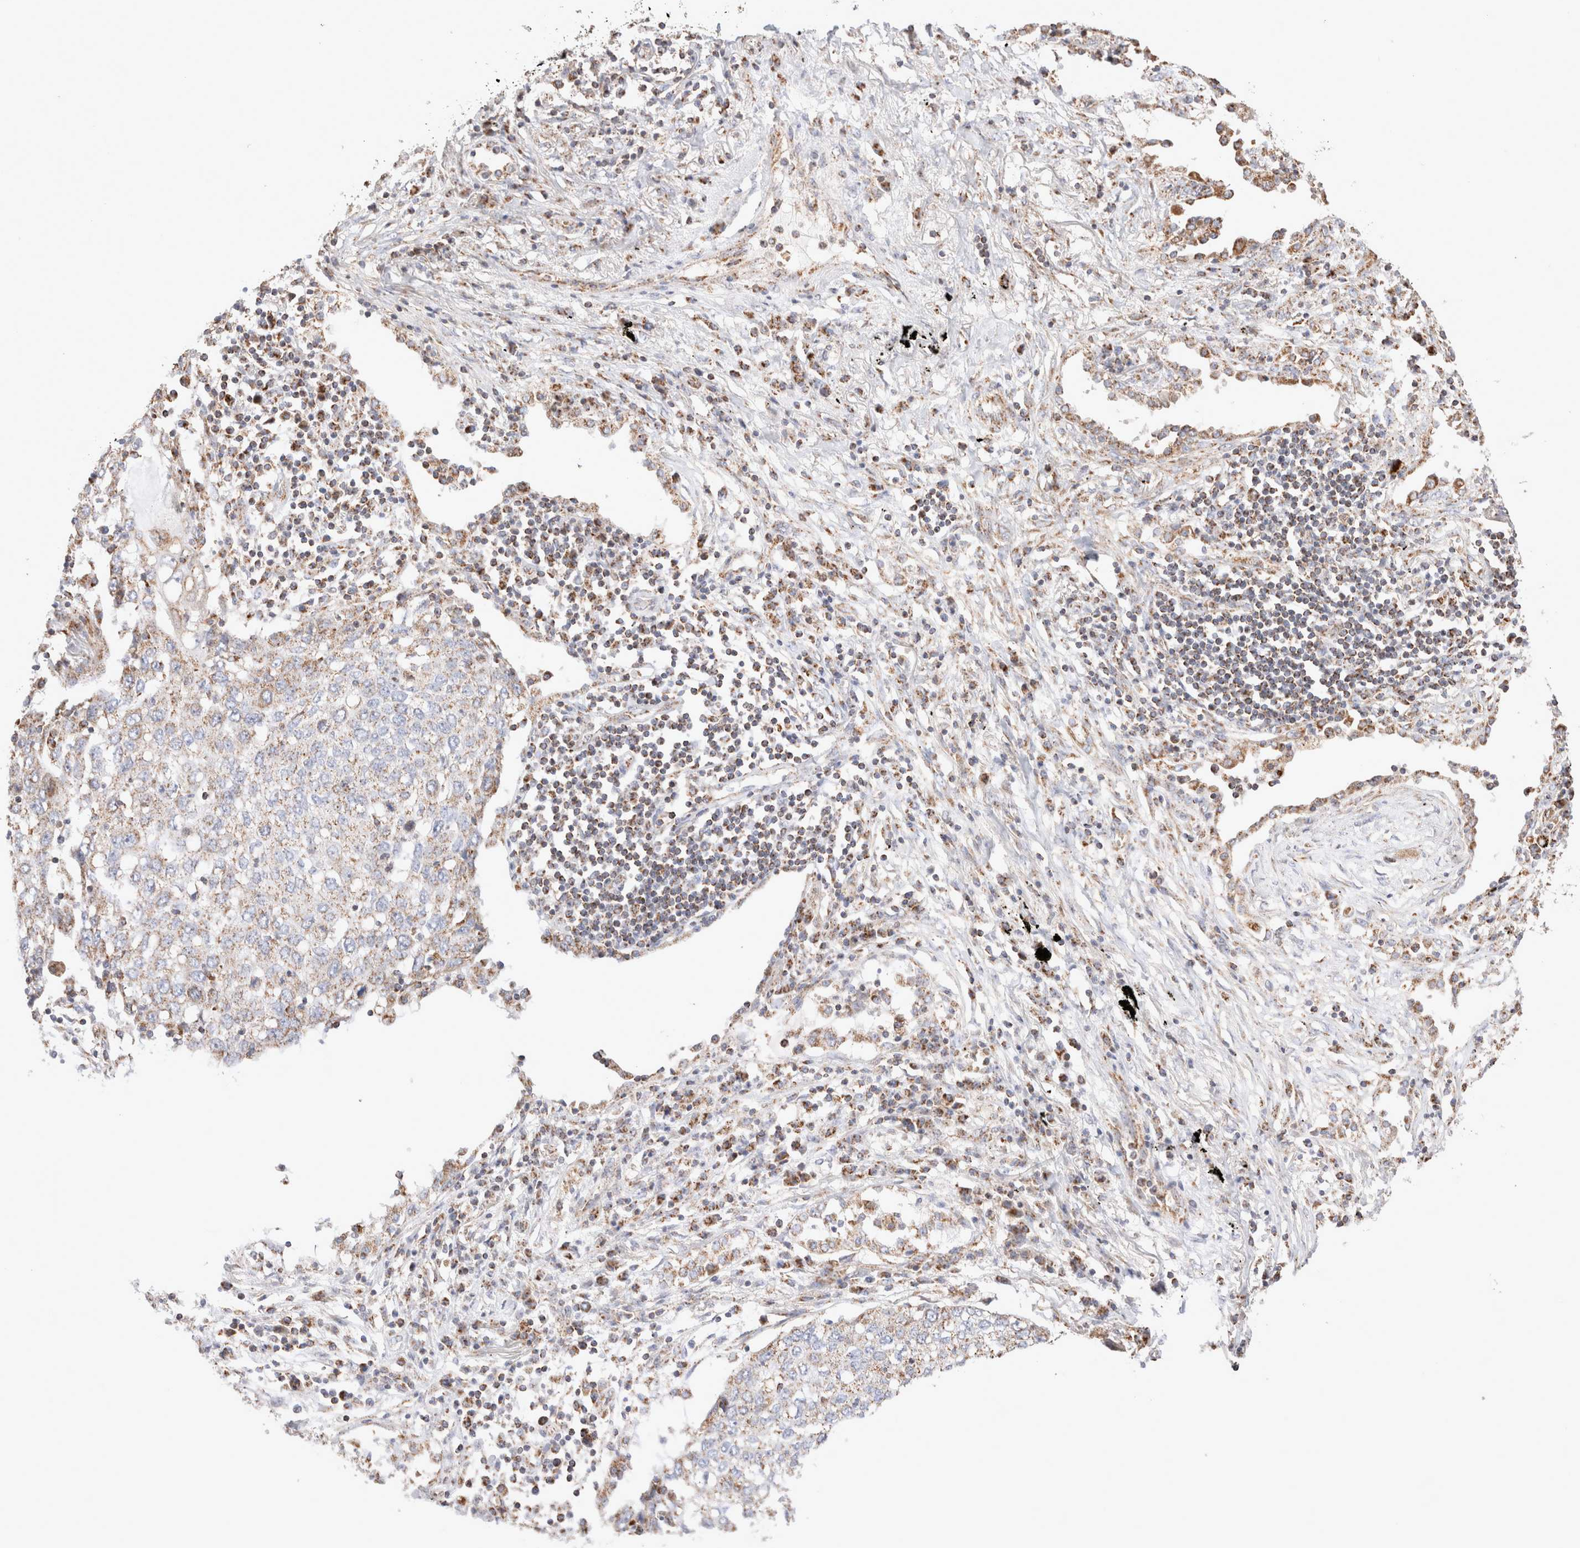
{"staining": {"intensity": "weak", "quantity": "25%-75%", "location": "cytoplasmic/membranous"}, "tissue": "lung cancer", "cell_type": "Tumor cells", "image_type": "cancer", "snomed": [{"axis": "morphology", "description": "Squamous cell carcinoma, NOS"}, {"axis": "topography", "description": "Lung"}], "caption": "This photomicrograph reveals IHC staining of human lung cancer (squamous cell carcinoma), with low weak cytoplasmic/membranous expression in about 25%-75% of tumor cells.", "gene": "TMPPE", "patient": {"sex": "female", "age": 63}}